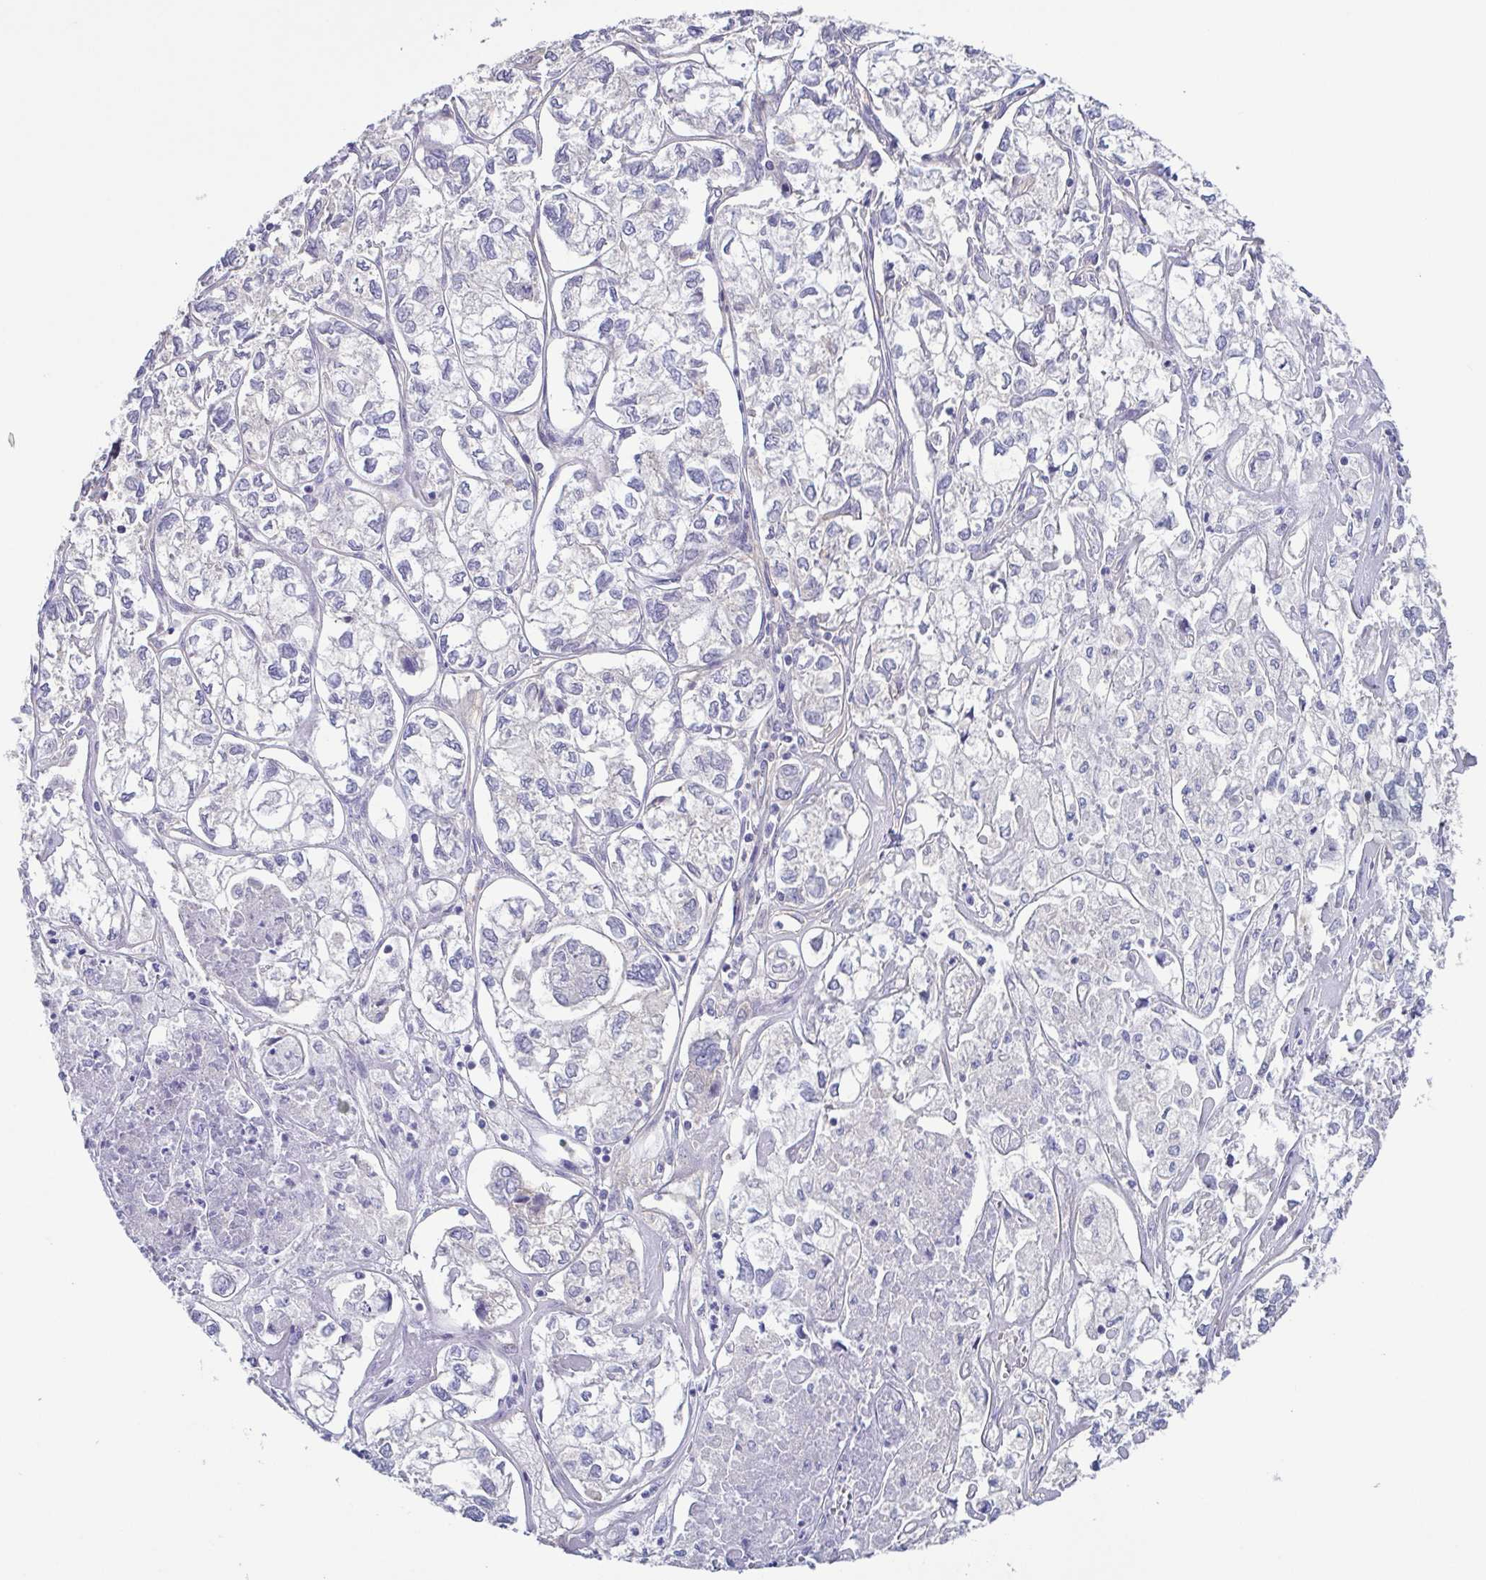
{"staining": {"intensity": "negative", "quantity": "none", "location": "none"}, "tissue": "ovarian cancer", "cell_type": "Tumor cells", "image_type": "cancer", "snomed": [{"axis": "morphology", "description": "Carcinoma, endometroid"}, {"axis": "topography", "description": "Ovary"}], "caption": "A histopathology image of endometroid carcinoma (ovarian) stained for a protein shows no brown staining in tumor cells.", "gene": "UBE2Q1", "patient": {"sex": "female", "age": 64}}